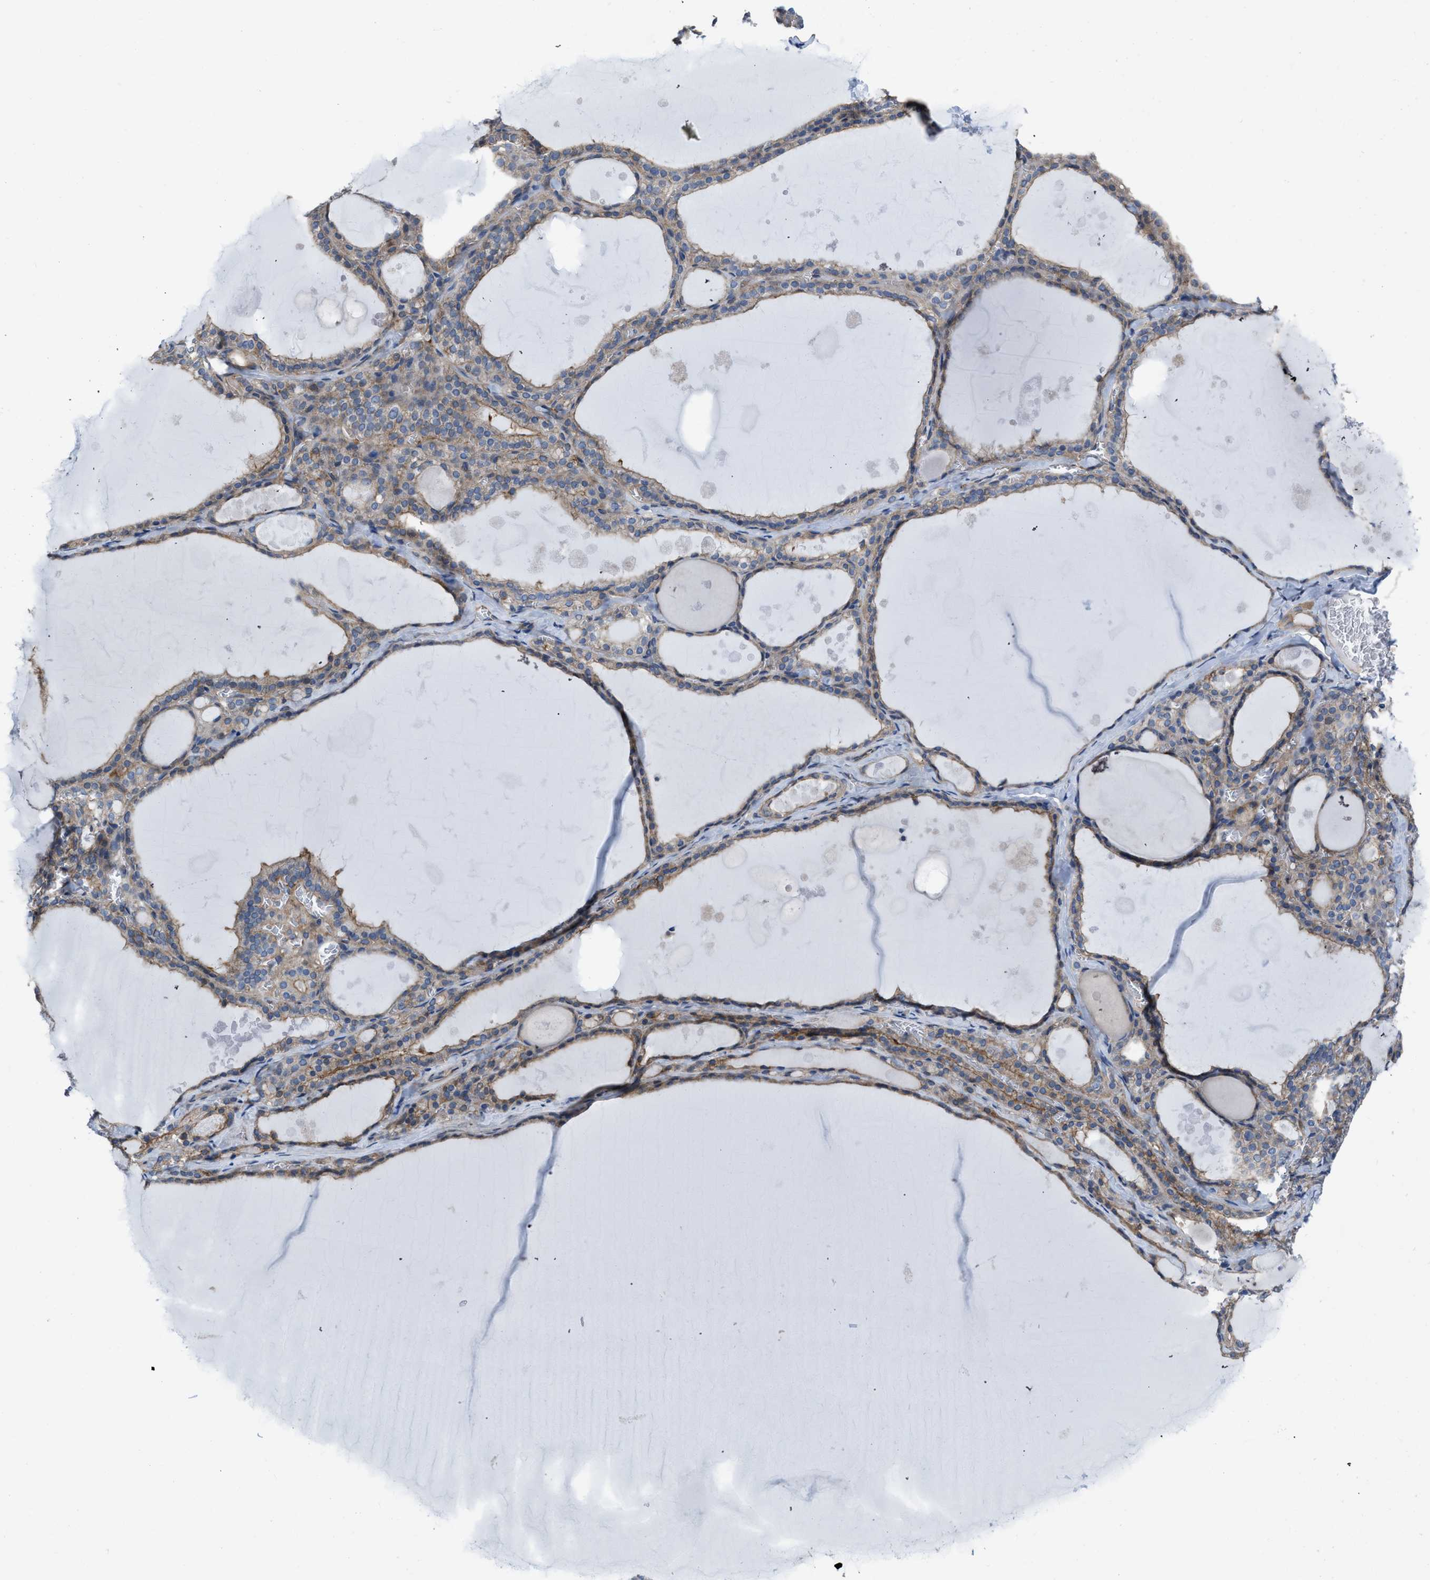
{"staining": {"intensity": "weak", "quantity": ">75%", "location": "cytoplasmic/membranous"}, "tissue": "thyroid gland", "cell_type": "Glandular cells", "image_type": "normal", "snomed": [{"axis": "morphology", "description": "Normal tissue, NOS"}, {"axis": "topography", "description": "Thyroid gland"}], "caption": "Immunohistochemical staining of benign human thyroid gland displays weak cytoplasmic/membranous protein positivity in about >75% of glandular cells.", "gene": "MYO18A", "patient": {"sex": "male", "age": 56}}